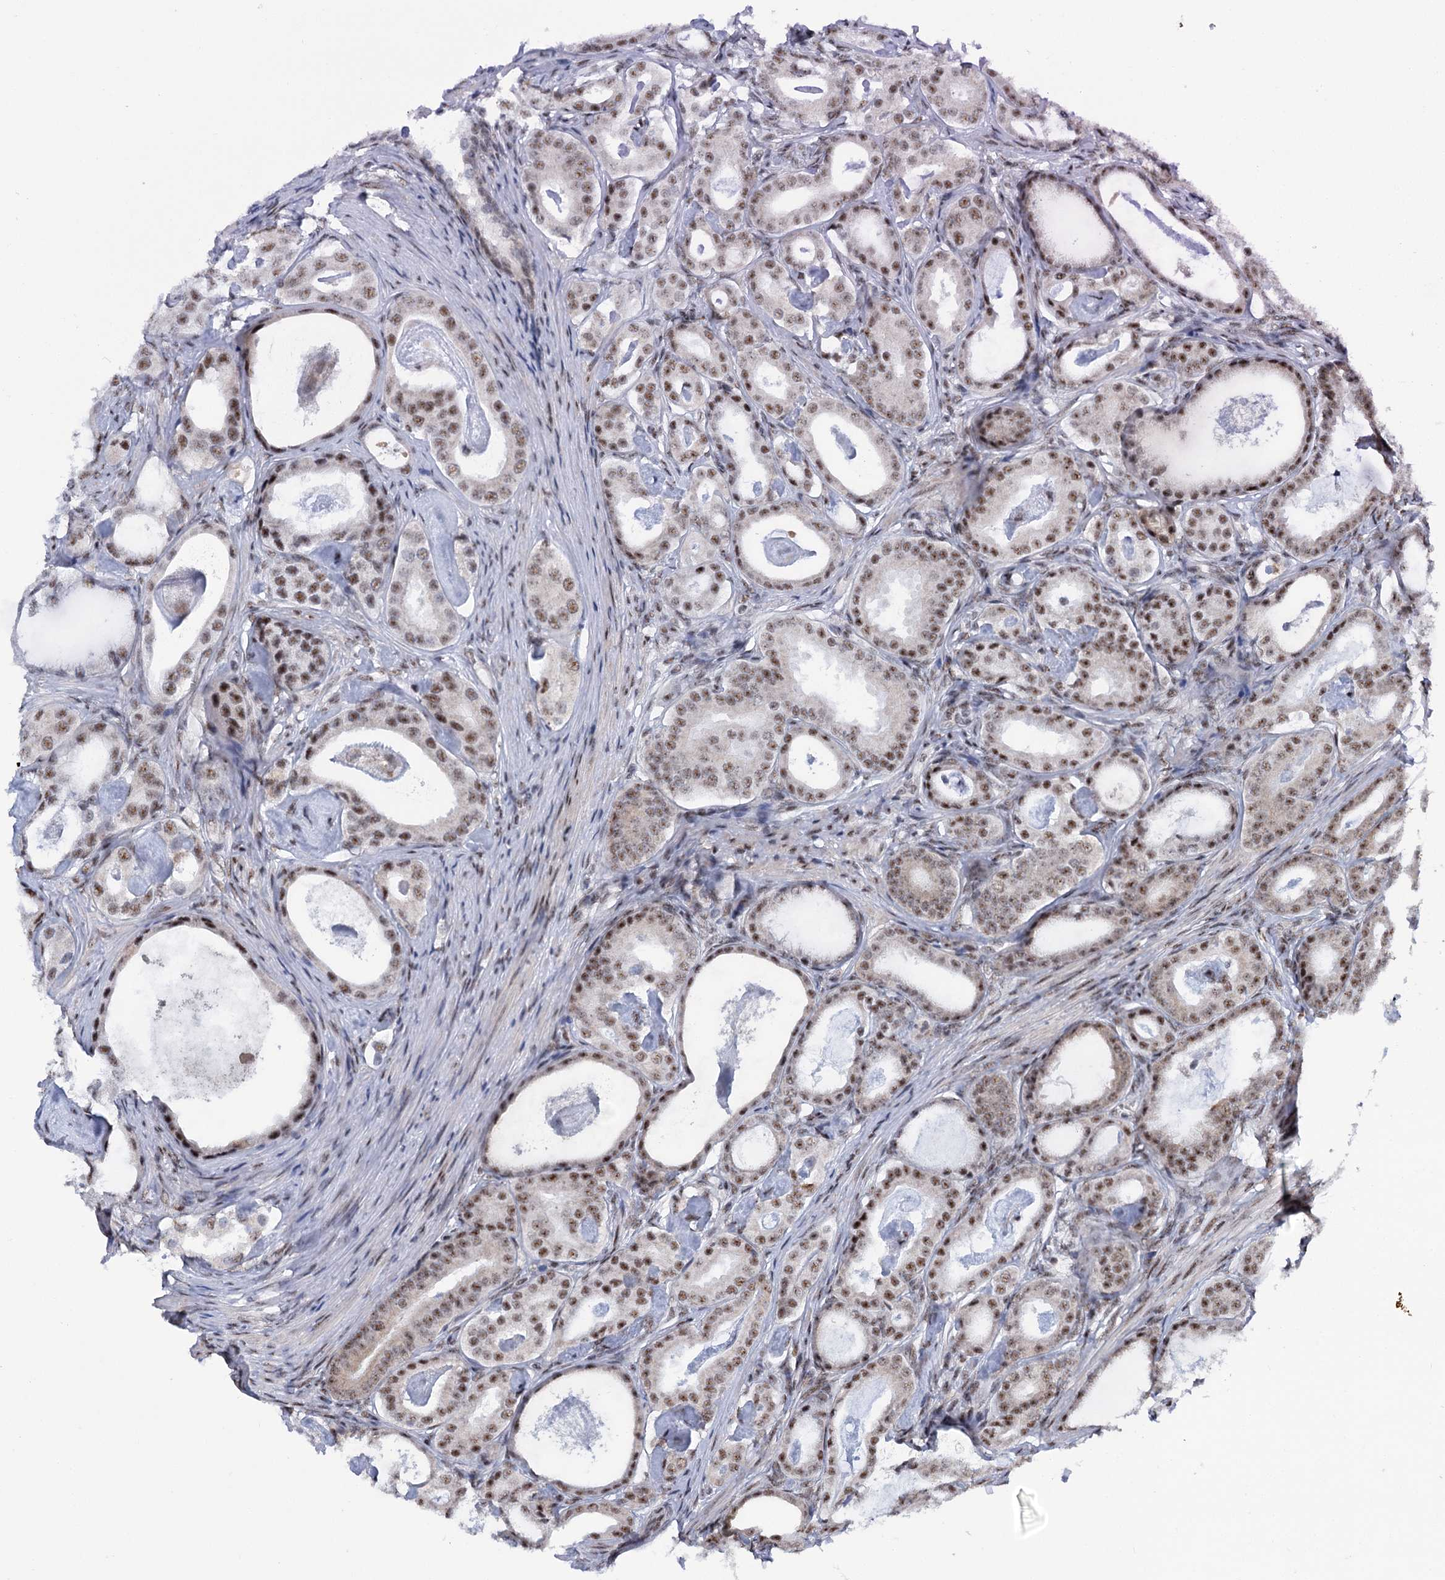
{"staining": {"intensity": "moderate", "quantity": ">75%", "location": "nuclear"}, "tissue": "prostate cancer", "cell_type": "Tumor cells", "image_type": "cancer", "snomed": [{"axis": "morphology", "description": "Adenocarcinoma, Low grade"}, {"axis": "topography", "description": "Prostate"}], "caption": "About >75% of tumor cells in prostate cancer show moderate nuclear protein positivity as visualized by brown immunohistochemical staining.", "gene": "SREK1", "patient": {"sex": "male", "age": 71}}